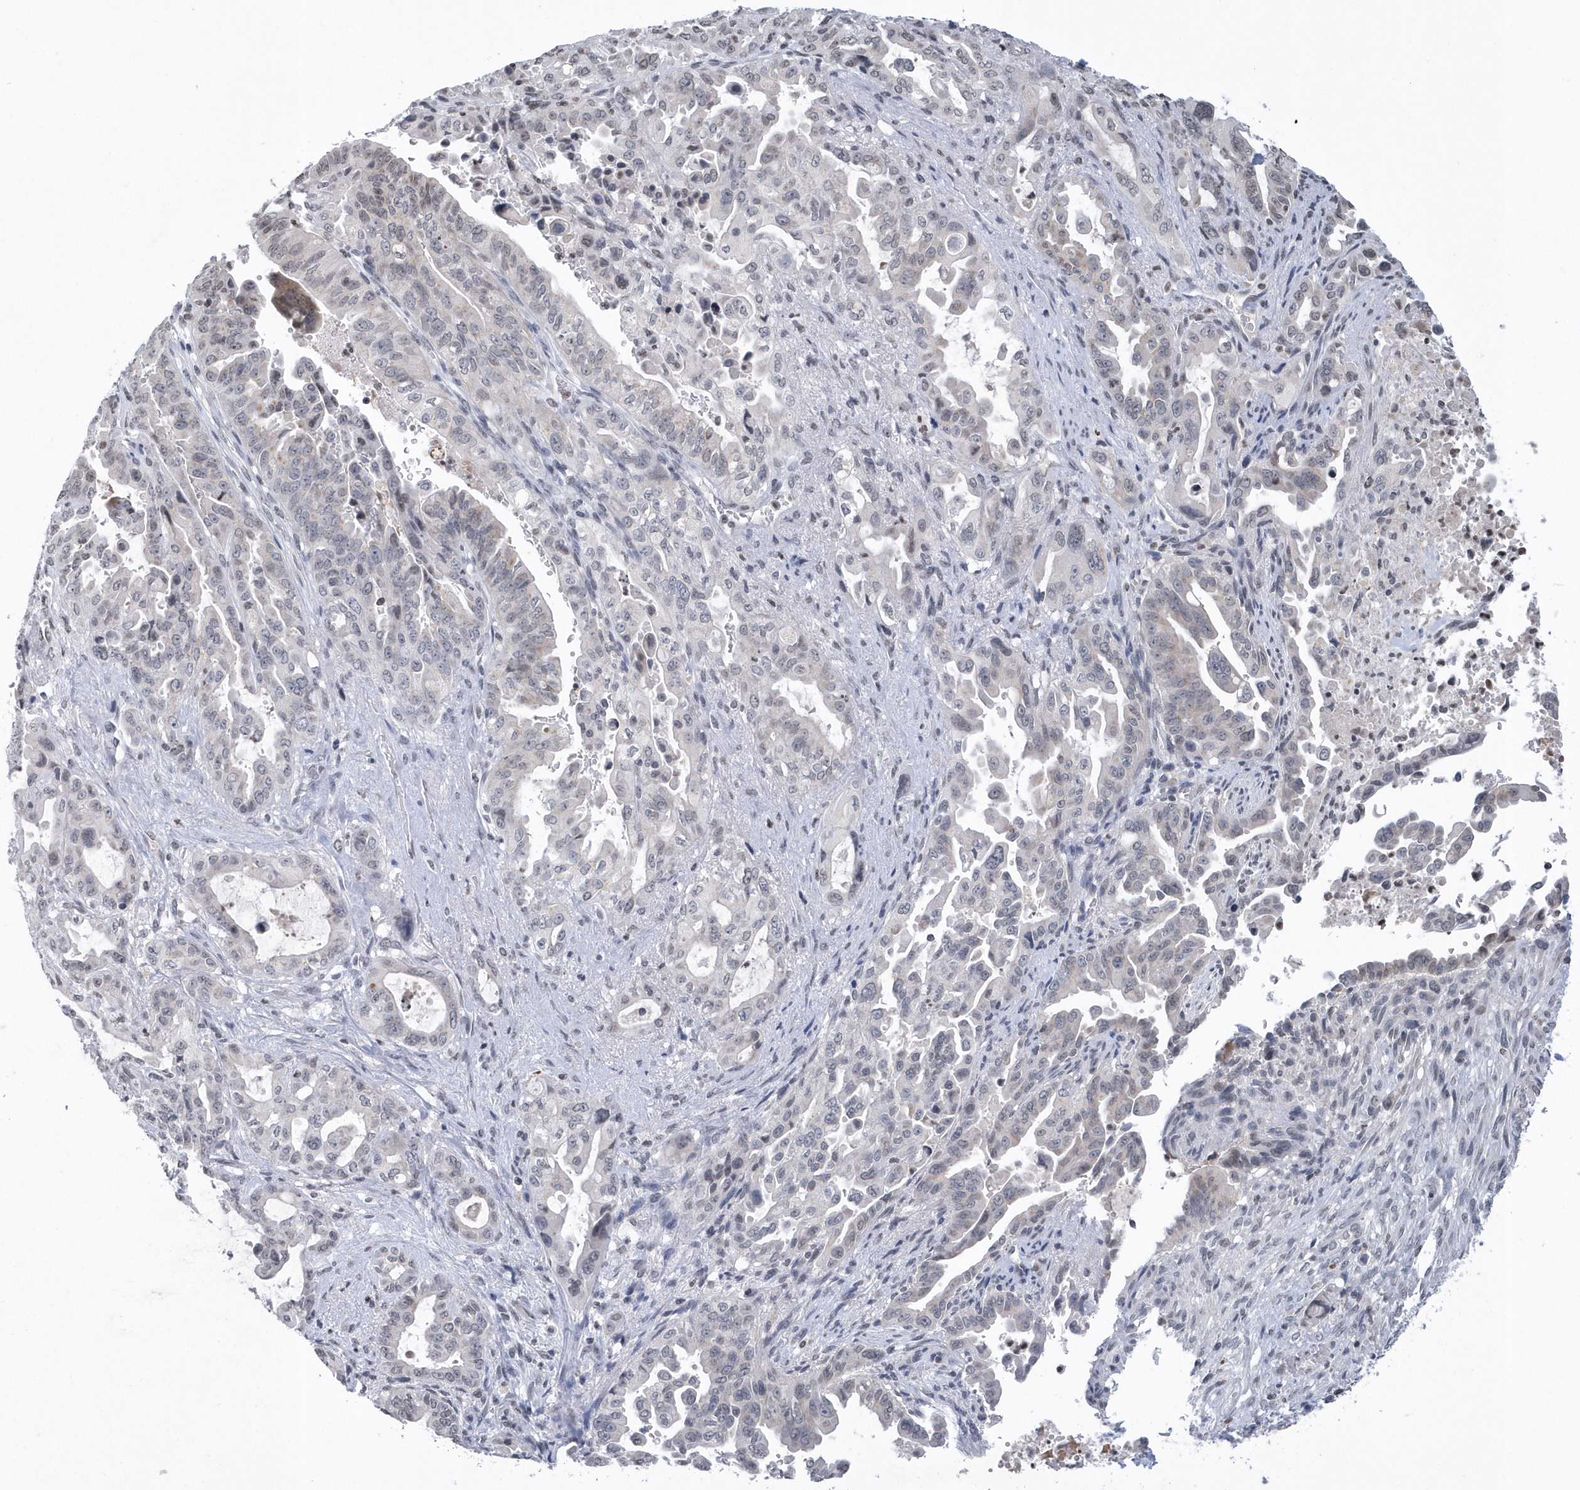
{"staining": {"intensity": "negative", "quantity": "none", "location": "none"}, "tissue": "pancreatic cancer", "cell_type": "Tumor cells", "image_type": "cancer", "snomed": [{"axis": "morphology", "description": "Adenocarcinoma, NOS"}, {"axis": "topography", "description": "Pancreas"}], "caption": "The immunohistochemistry histopathology image has no significant positivity in tumor cells of pancreatic cancer (adenocarcinoma) tissue.", "gene": "VWA5B2", "patient": {"sex": "male", "age": 70}}